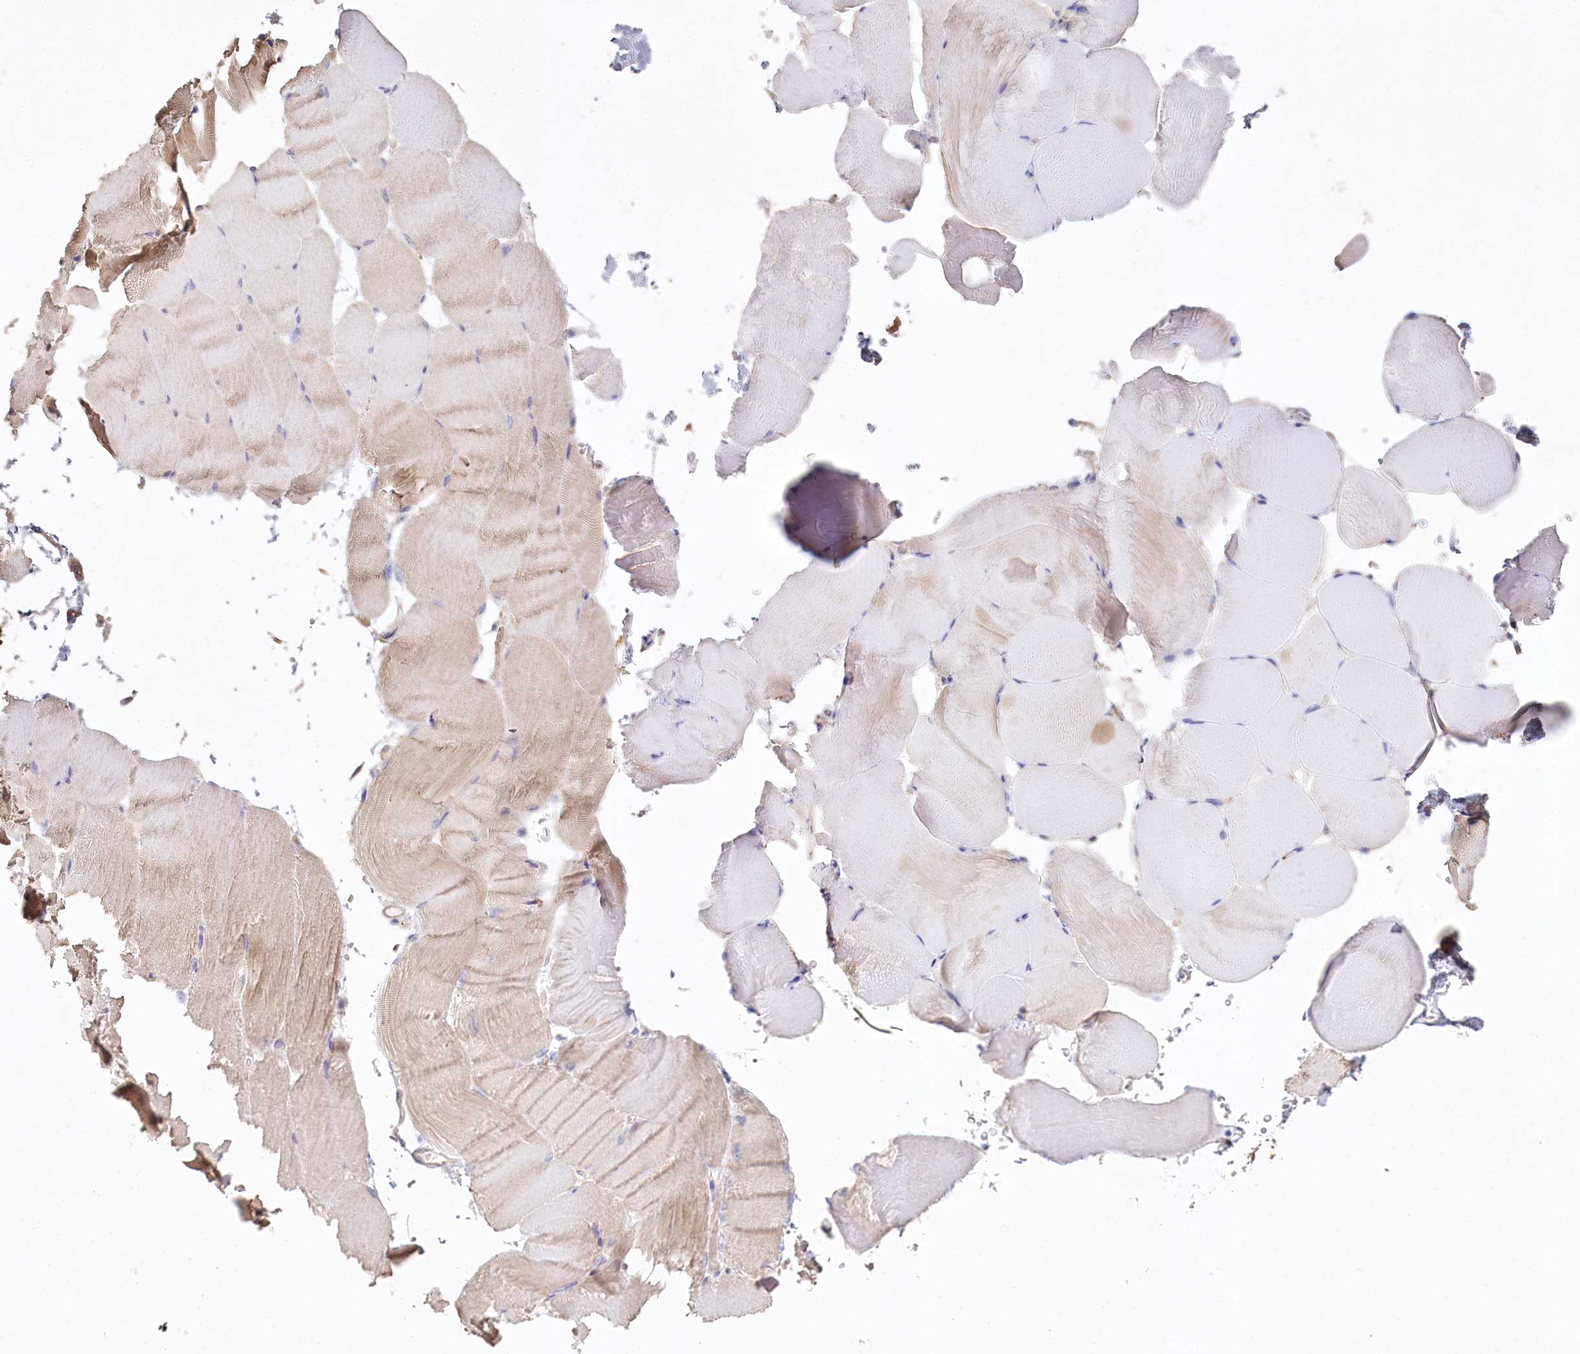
{"staining": {"intensity": "weak", "quantity": "25%-75%", "location": "cytoplasmic/membranous"}, "tissue": "skeletal muscle", "cell_type": "Myocytes", "image_type": "normal", "snomed": [{"axis": "morphology", "description": "Normal tissue, NOS"}, {"axis": "topography", "description": "Skeletal muscle"}, {"axis": "topography", "description": "Parathyroid gland"}], "caption": "Weak cytoplasmic/membranous expression for a protein is present in approximately 25%-75% of myocytes of unremarkable skeletal muscle using immunohistochemistry (IHC).", "gene": "RBP5", "patient": {"sex": "female", "age": 37}}